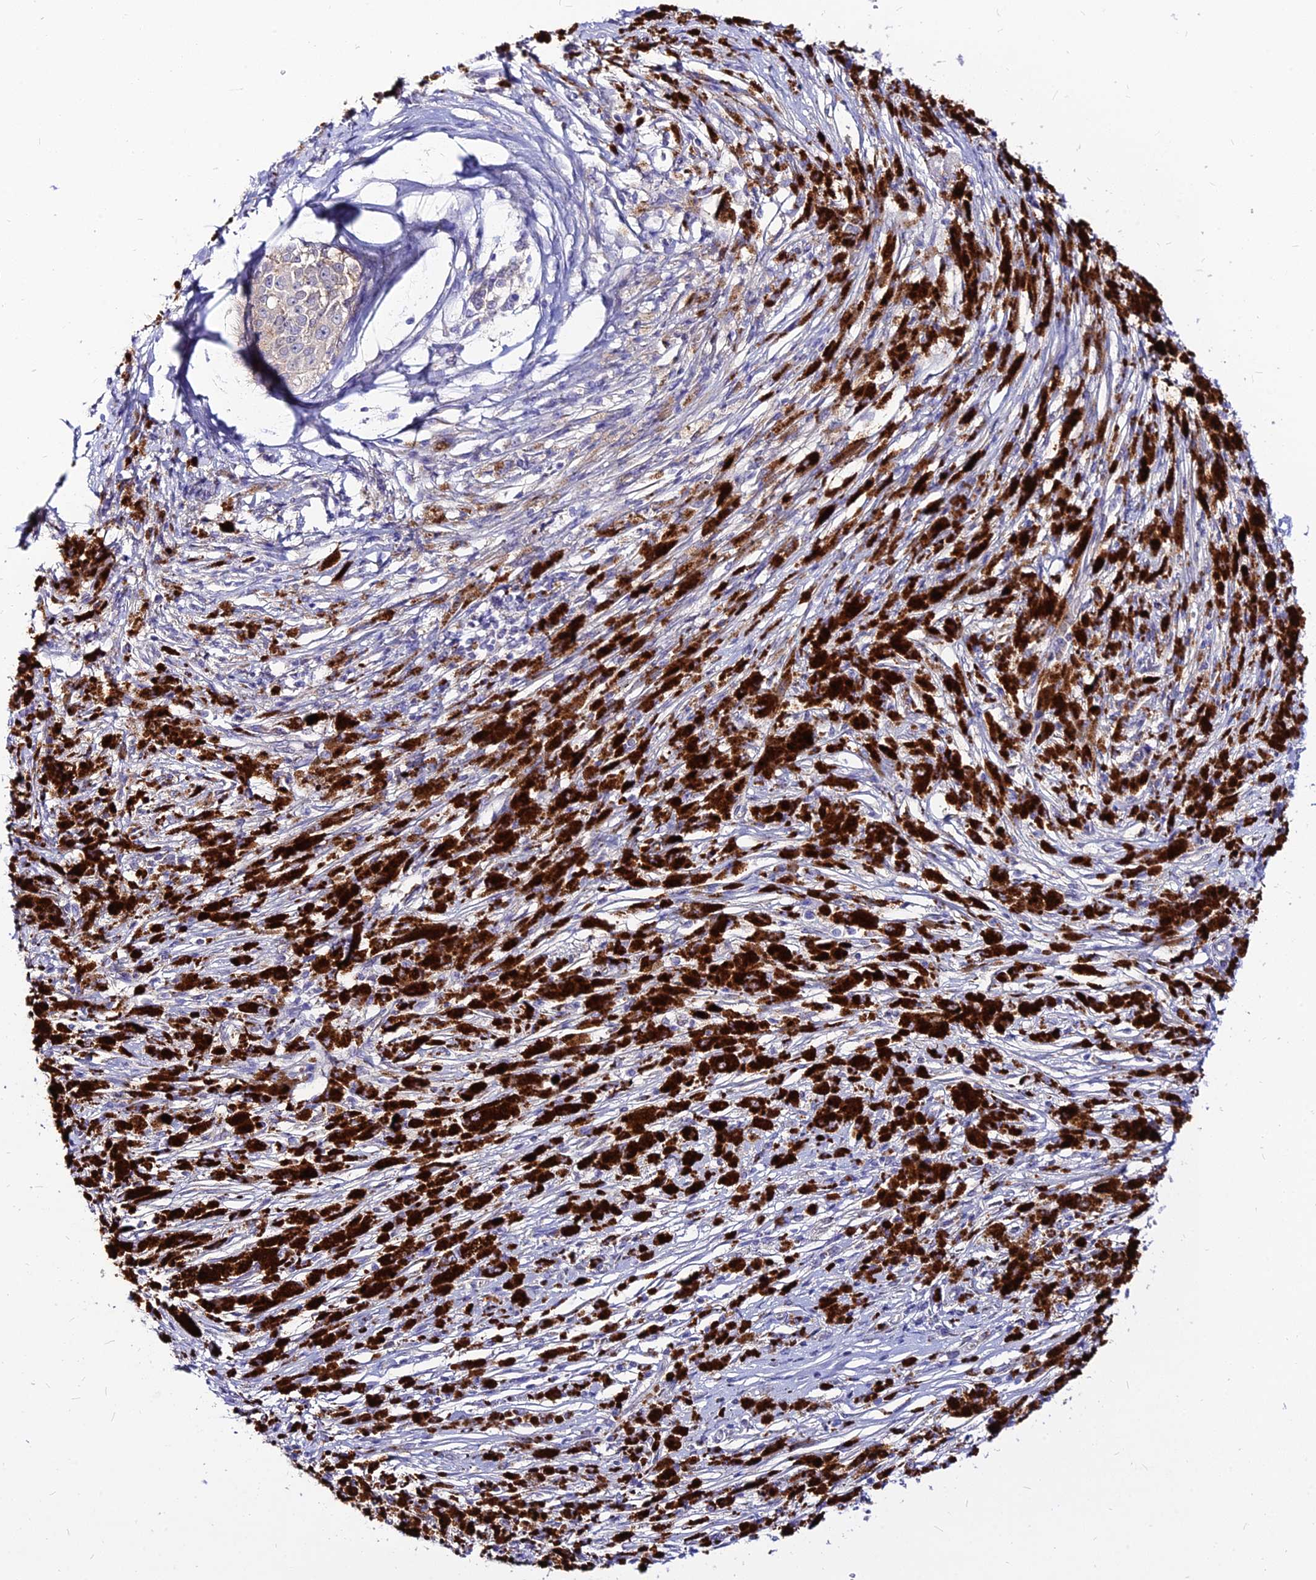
{"staining": {"intensity": "weak", "quantity": "<25%", "location": "cytoplasmic/membranous"}, "tissue": "melanoma", "cell_type": "Tumor cells", "image_type": "cancer", "snomed": [{"axis": "morphology", "description": "Malignant melanoma, NOS"}, {"axis": "topography", "description": "Skin"}], "caption": "Immunohistochemistry micrograph of neoplastic tissue: human melanoma stained with DAB (3,3'-diaminobenzidine) reveals no significant protein positivity in tumor cells. (Stains: DAB immunohistochemistry (IHC) with hematoxylin counter stain, Microscopy: brightfield microscopy at high magnification).", "gene": "CZIB", "patient": {"sex": "female", "age": 52}}